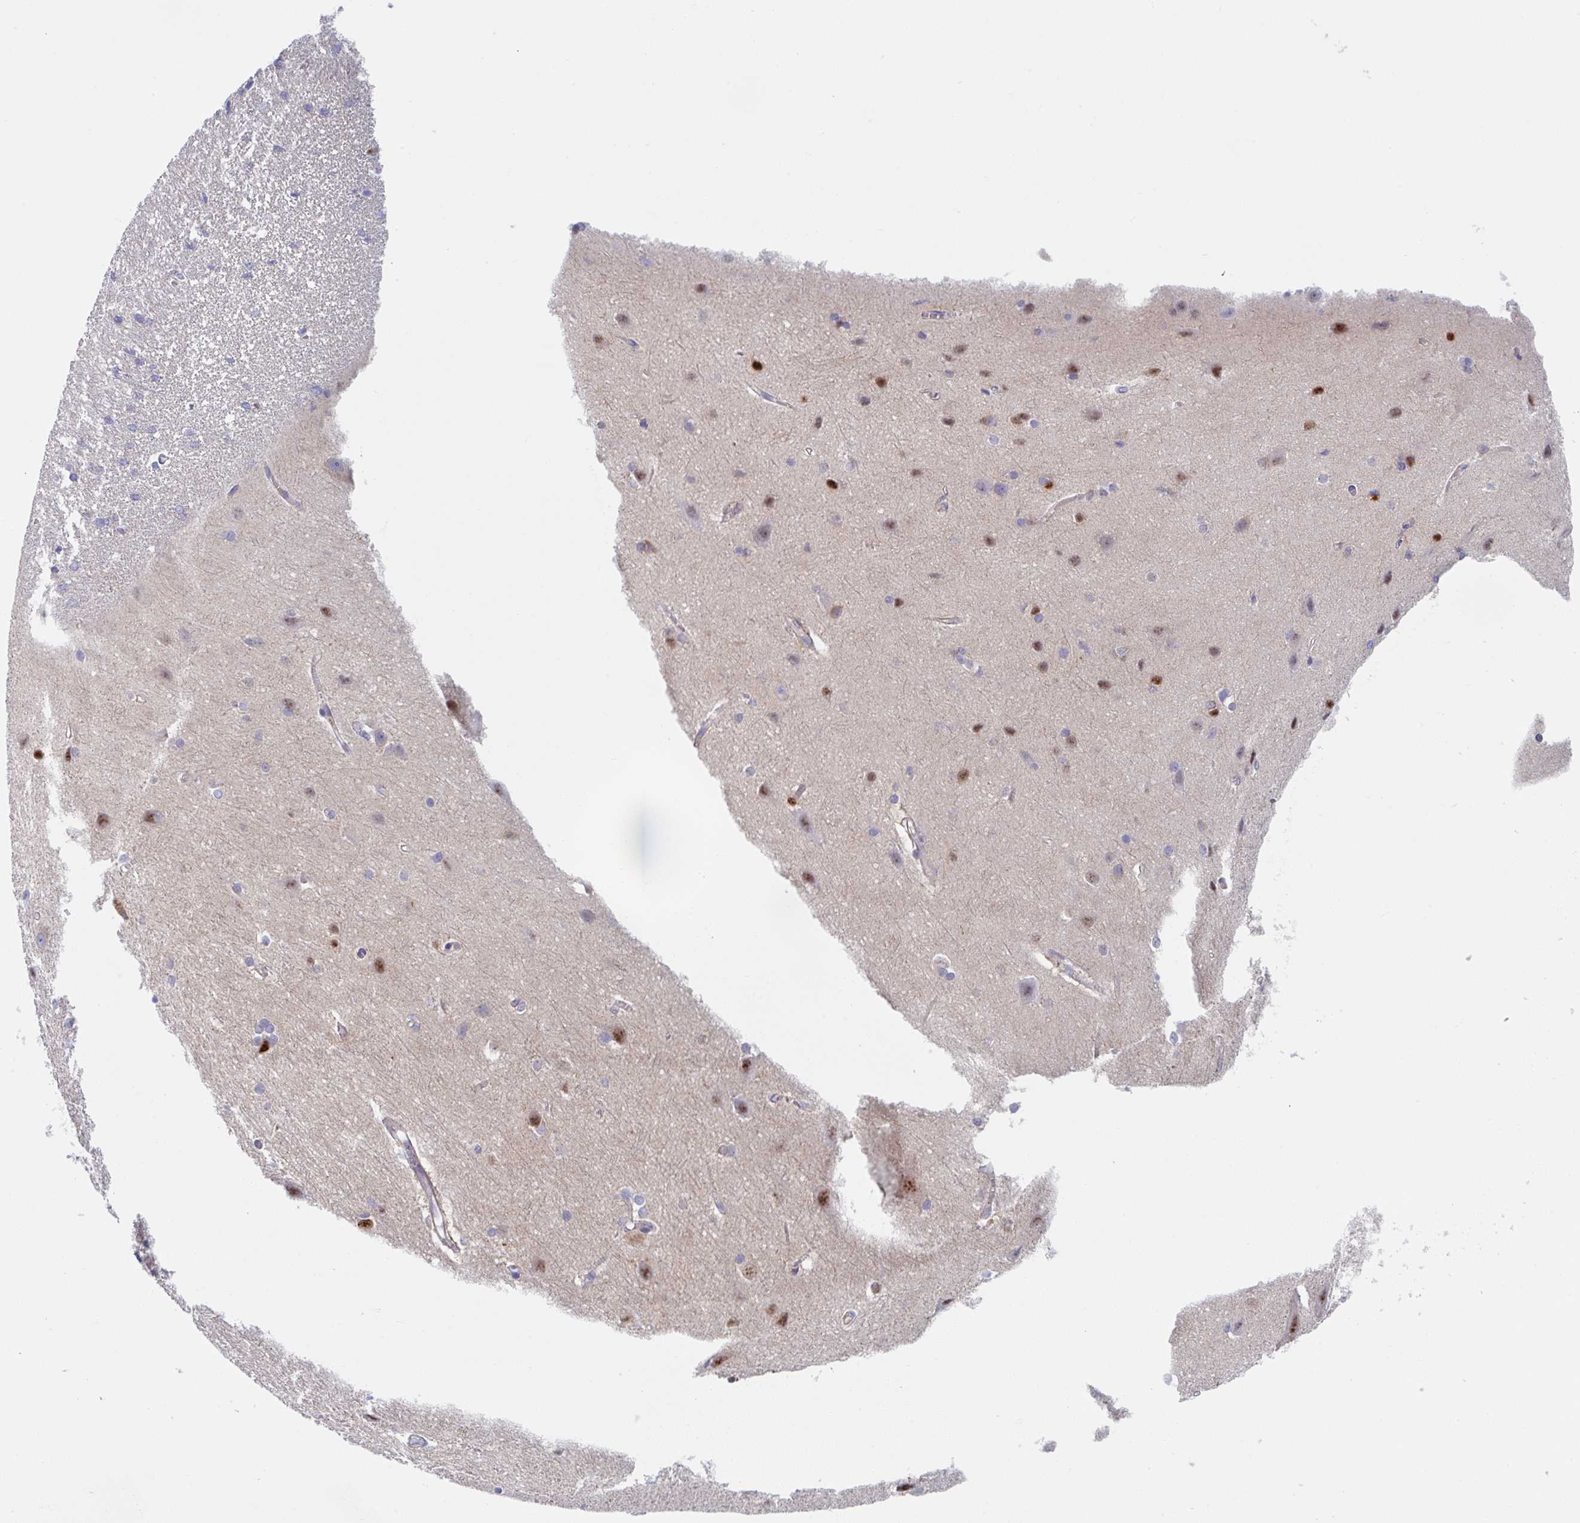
{"staining": {"intensity": "negative", "quantity": "none", "location": "none"}, "tissue": "cerebral cortex", "cell_type": "Endothelial cells", "image_type": "normal", "snomed": [{"axis": "morphology", "description": "Normal tissue, NOS"}, {"axis": "topography", "description": "Cerebral cortex"}], "caption": "This is an immunohistochemistry micrograph of benign human cerebral cortex. There is no staining in endothelial cells.", "gene": "AMPD2", "patient": {"sex": "male", "age": 37}}